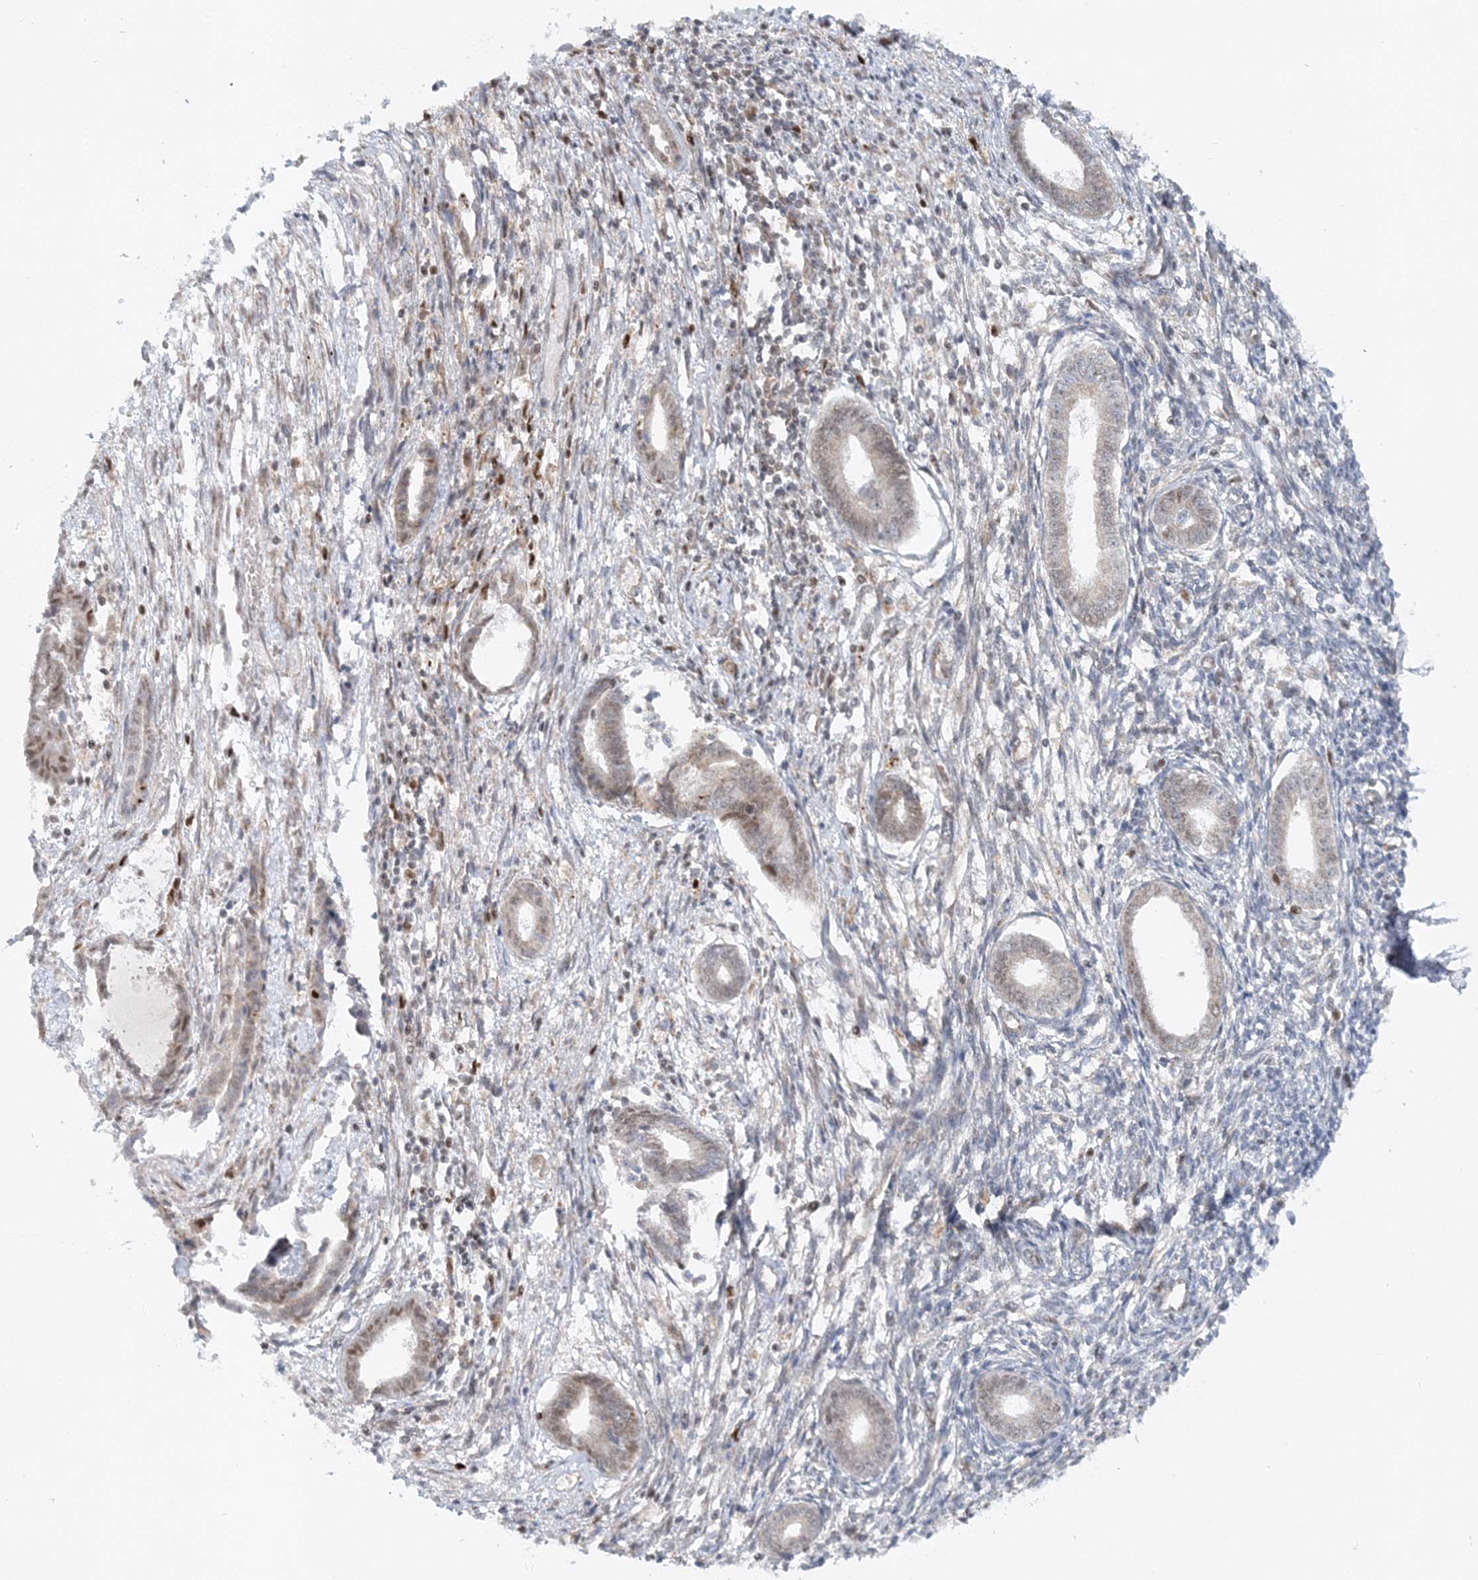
{"staining": {"intensity": "negative", "quantity": "none", "location": "none"}, "tissue": "endometrium", "cell_type": "Cells in endometrial stroma", "image_type": "normal", "snomed": [{"axis": "morphology", "description": "Normal tissue, NOS"}, {"axis": "topography", "description": "Endometrium"}], "caption": "A photomicrograph of human endometrium is negative for staining in cells in endometrial stroma. The staining is performed using DAB (3,3'-diaminobenzidine) brown chromogen with nuclei counter-stained in using hematoxylin.", "gene": "RAB11FIP2", "patient": {"sex": "female", "age": 56}}